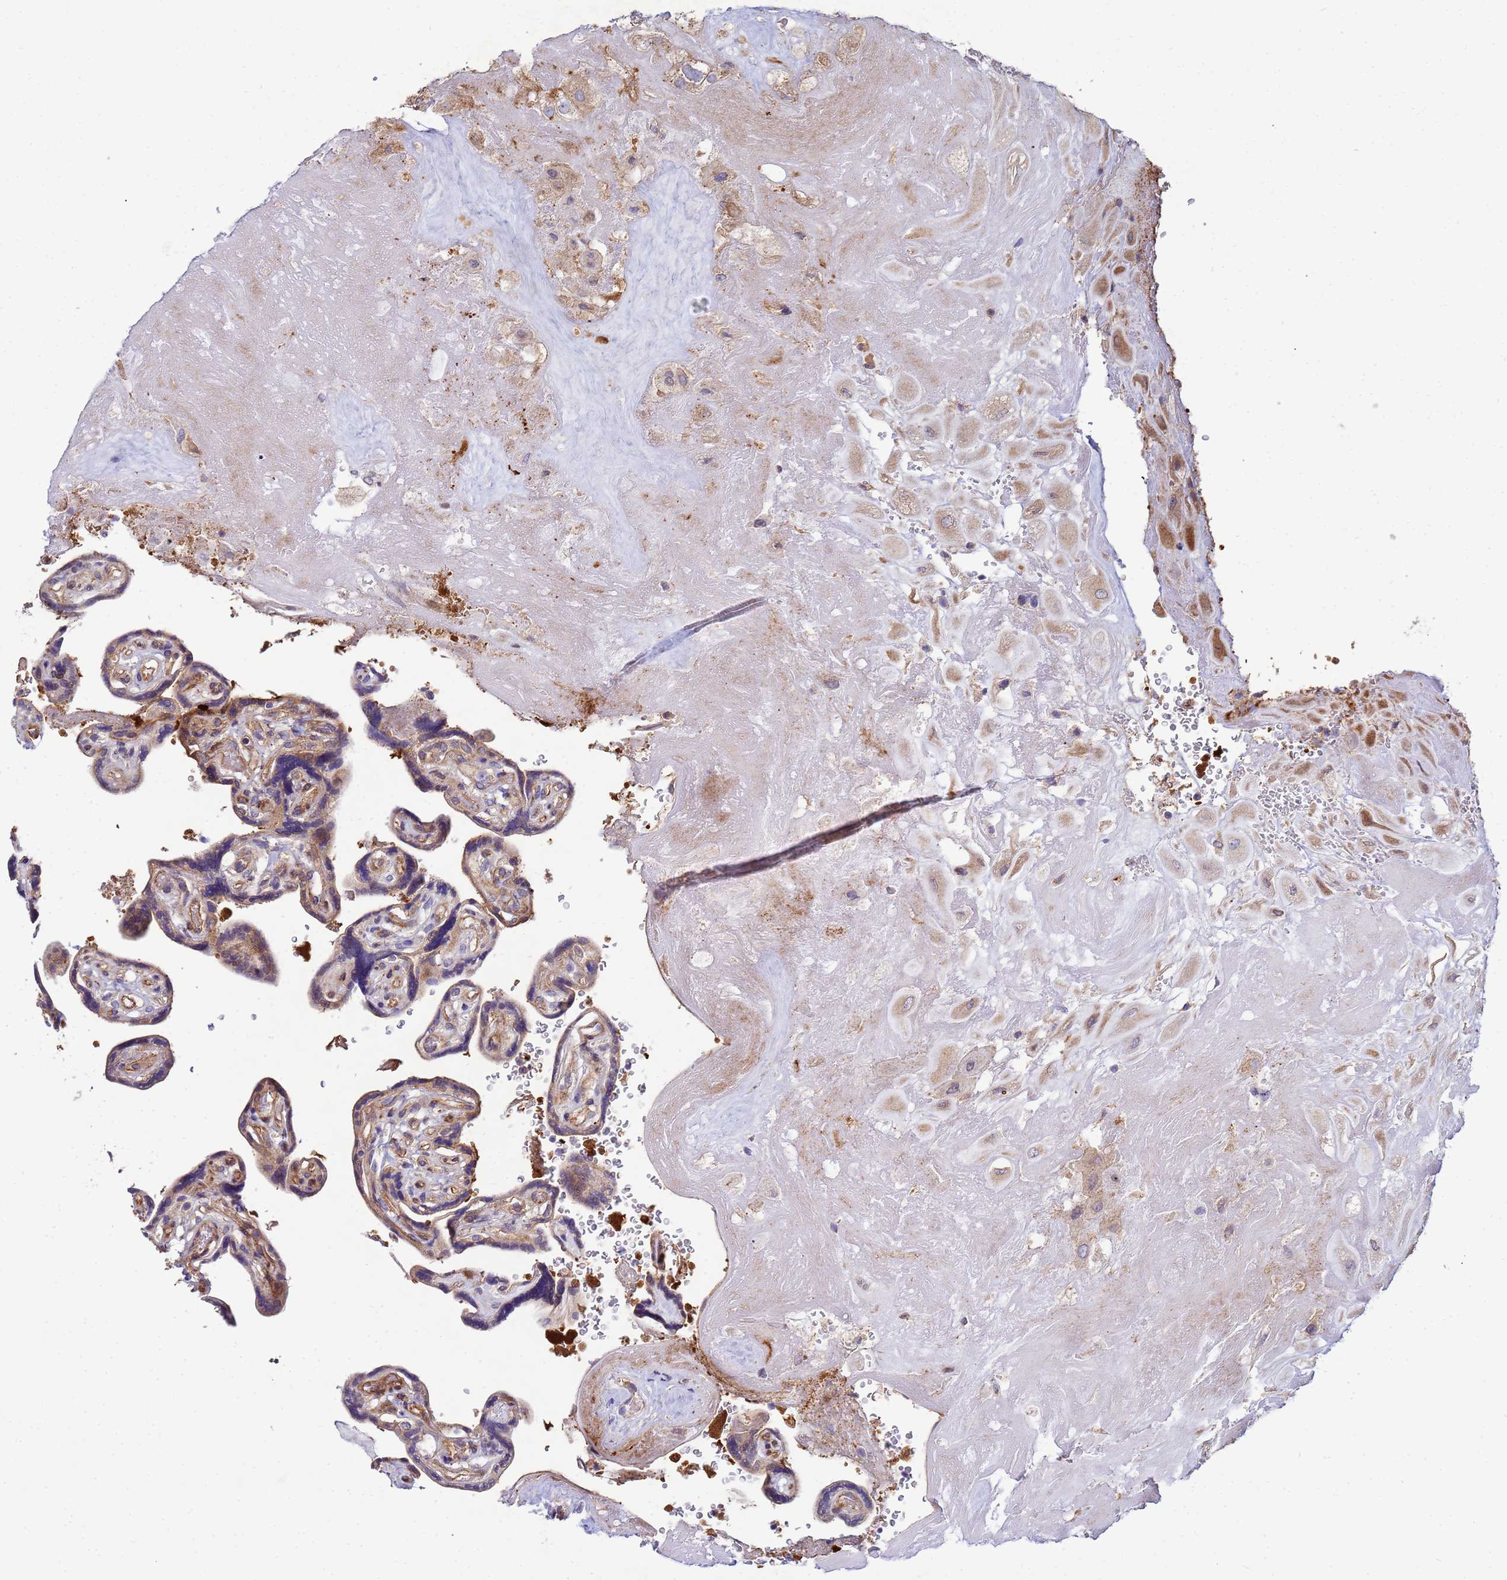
{"staining": {"intensity": "weak", "quantity": ">75%", "location": "cytoplasmic/membranous"}, "tissue": "placenta", "cell_type": "Decidual cells", "image_type": "normal", "snomed": [{"axis": "morphology", "description": "Normal tissue, NOS"}, {"axis": "topography", "description": "Placenta"}], "caption": "This histopathology image displays immunohistochemistry staining of unremarkable placenta, with low weak cytoplasmic/membranous expression in about >75% of decidual cells.", "gene": "CDC34", "patient": {"sex": "female", "age": 32}}